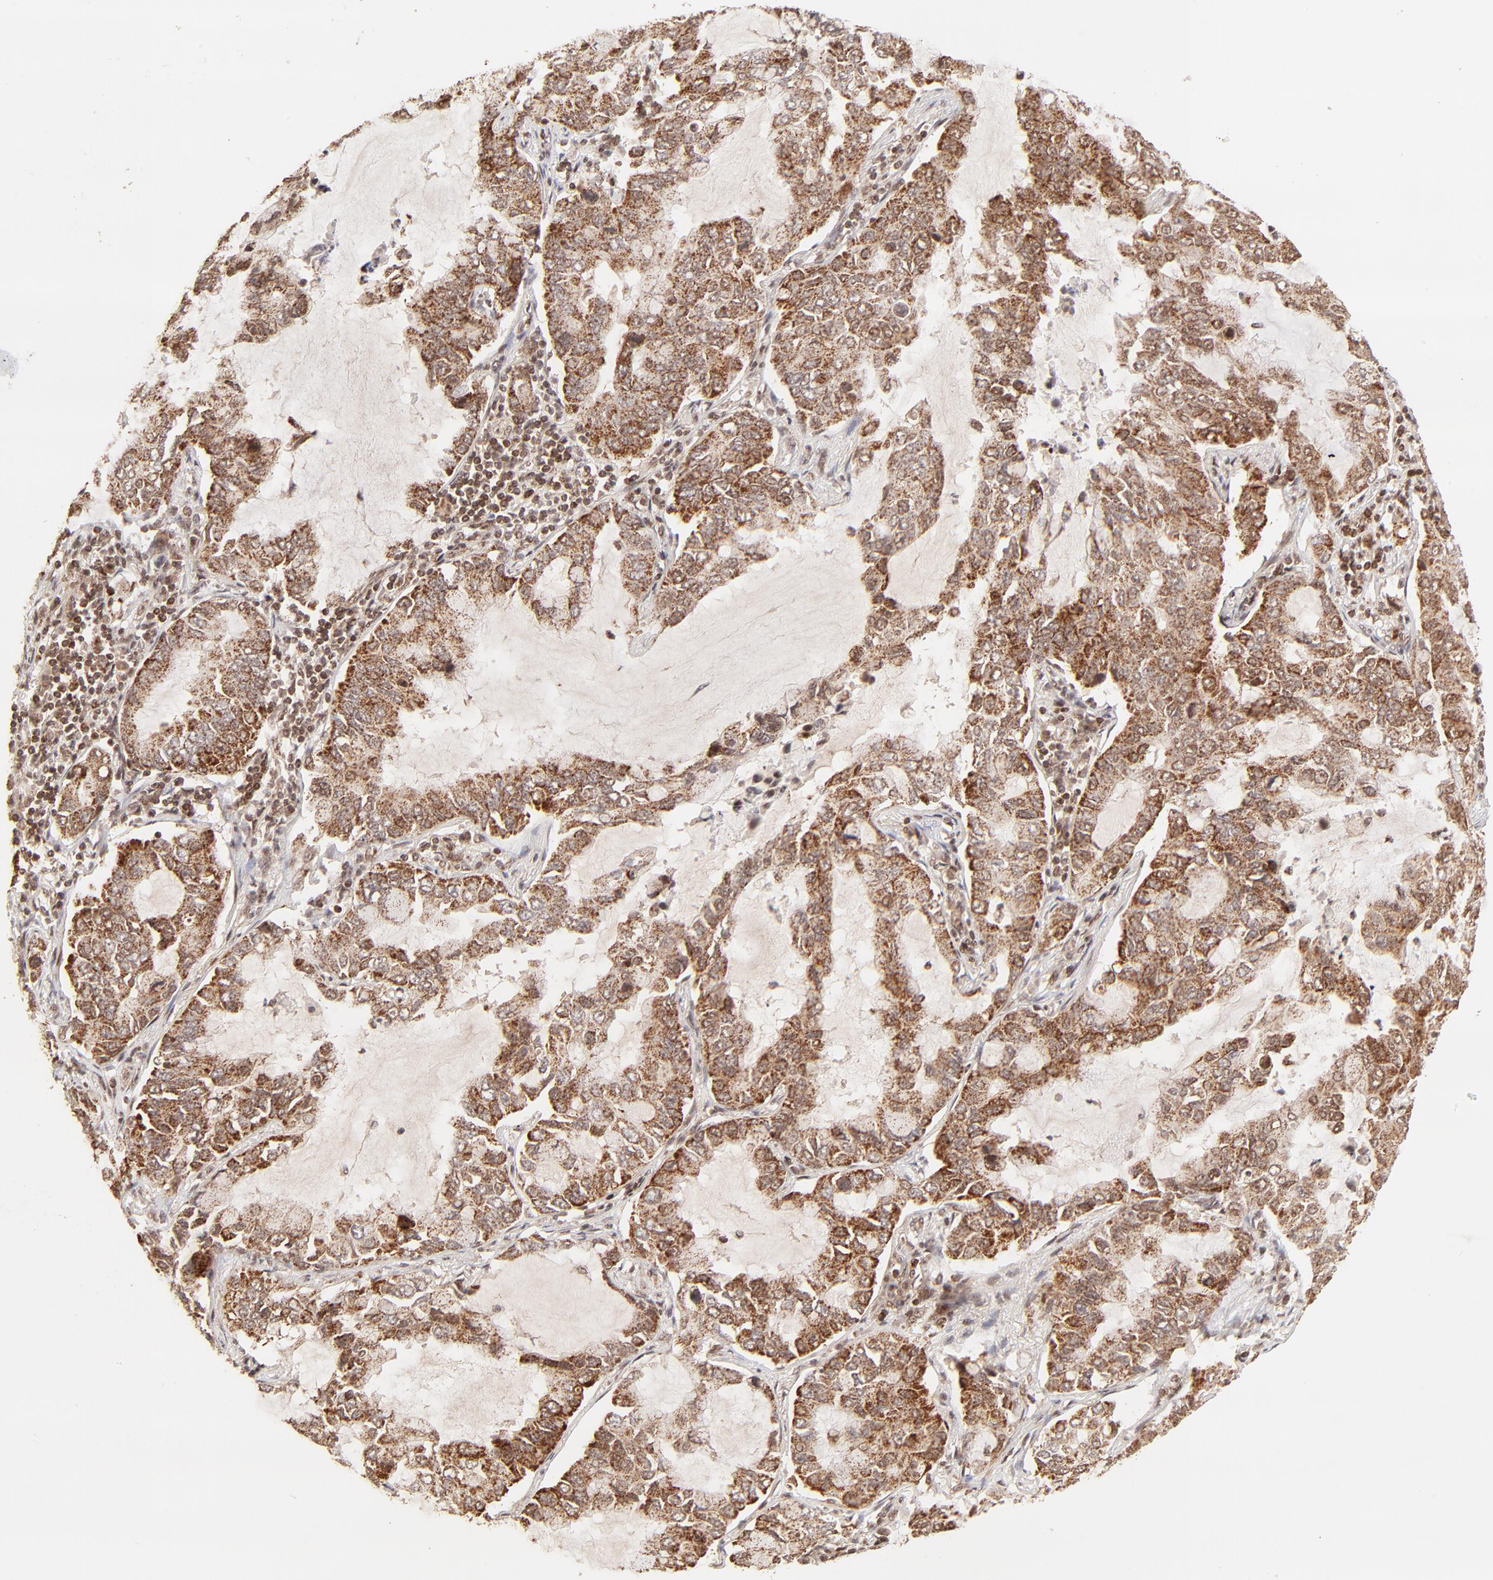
{"staining": {"intensity": "strong", "quantity": ">75%", "location": "cytoplasmic/membranous"}, "tissue": "lung cancer", "cell_type": "Tumor cells", "image_type": "cancer", "snomed": [{"axis": "morphology", "description": "Adenocarcinoma, NOS"}, {"axis": "topography", "description": "Lung"}], "caption": "Lung adenocarcinoma tissue demonstrates strong cytoplasmic/membranous positivity in approximately >75% of tumor cells, visualized by immunohistochemistry.", "gene": "MED15", "patient": {"sex": "male", "age": 64}}